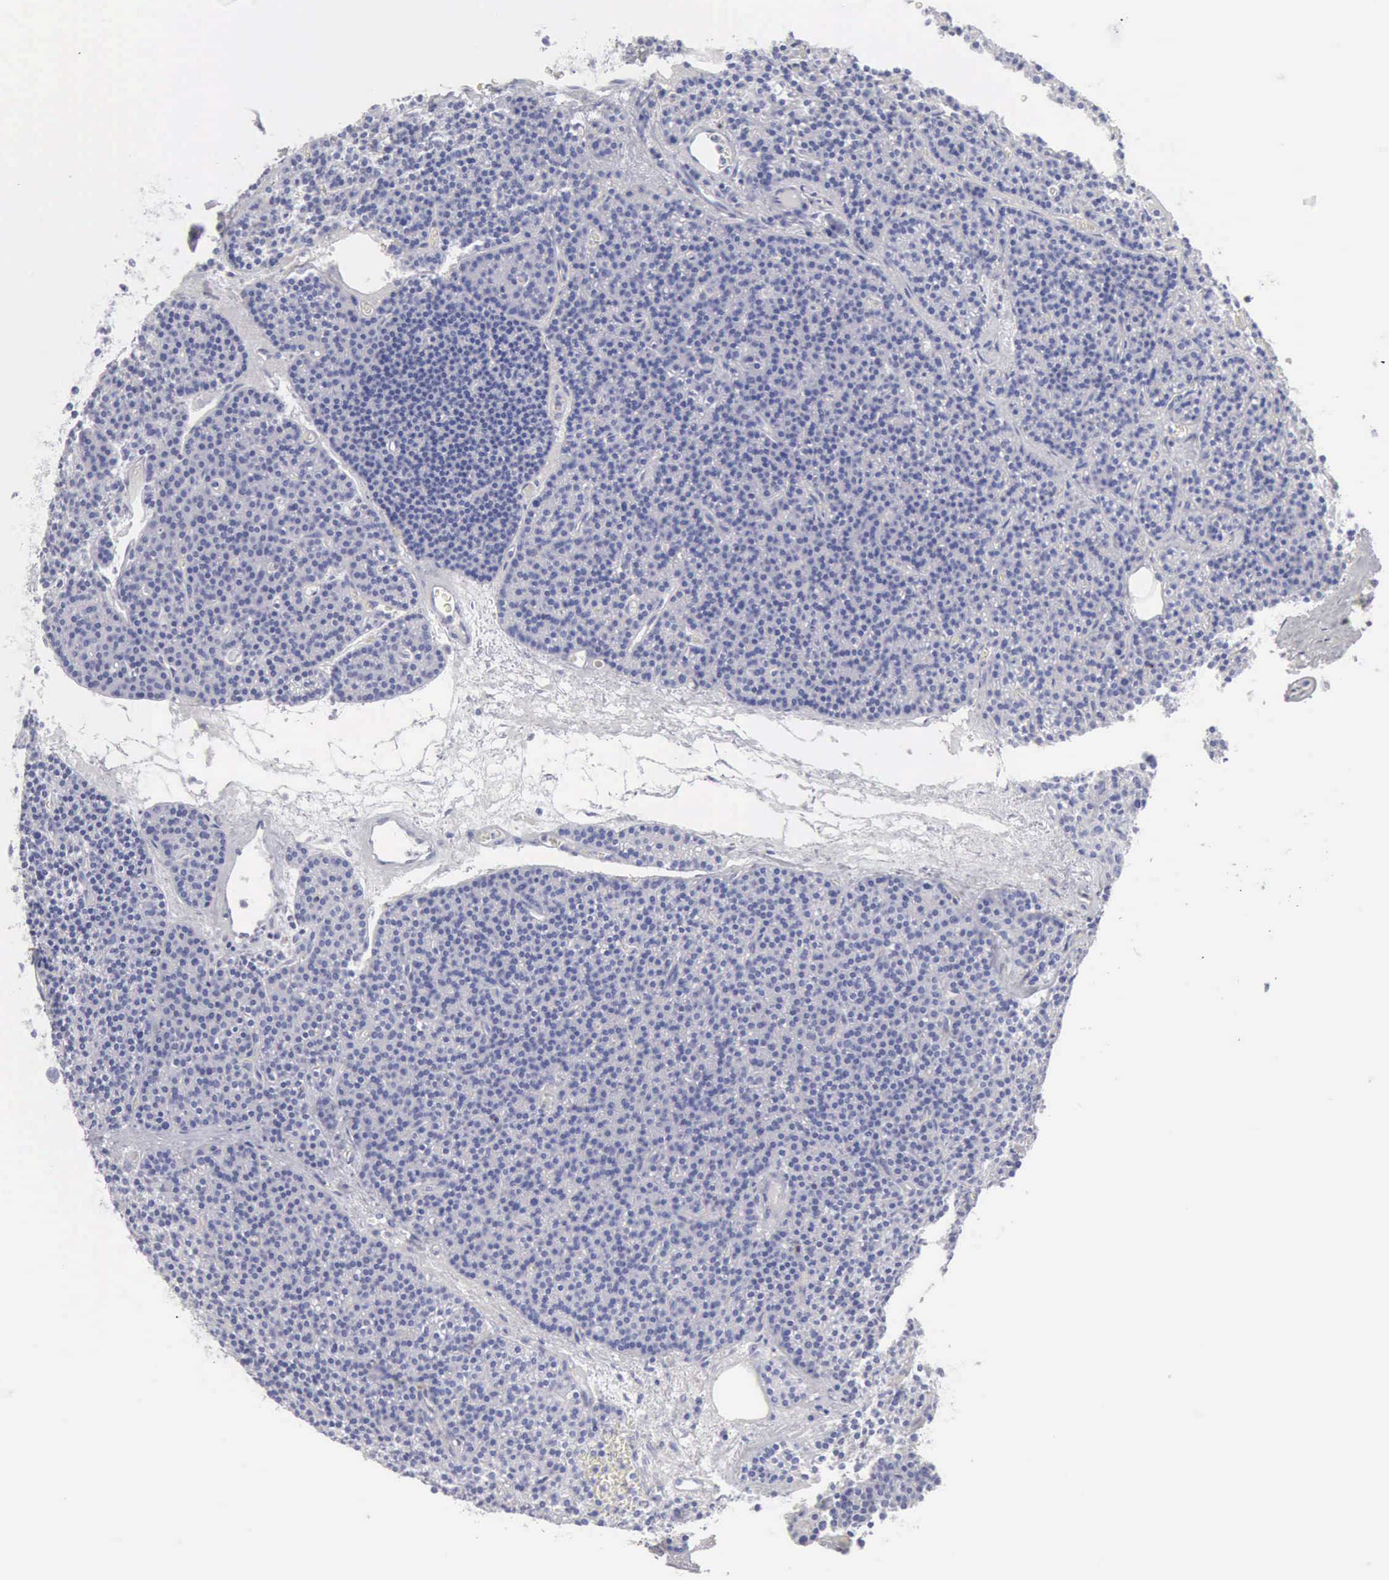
{"staining": {"intensity": "negative", "quantity": "none", "location": "none"}, "tissue": "parathyroid gland", "cell_type": "Glandular cells", "image_type": "normal", "snomed": [{"axis": "morphology", "description": "Normal tissue, NOS"}, {"axis": "topography", "description": "Parathyroid gland"}], "caption": "The histopathology image displays no significant expression in glandular cells of parathyroid gland.", "gene": "GZMB", "patient": {"sex": "male", "age": 57}}